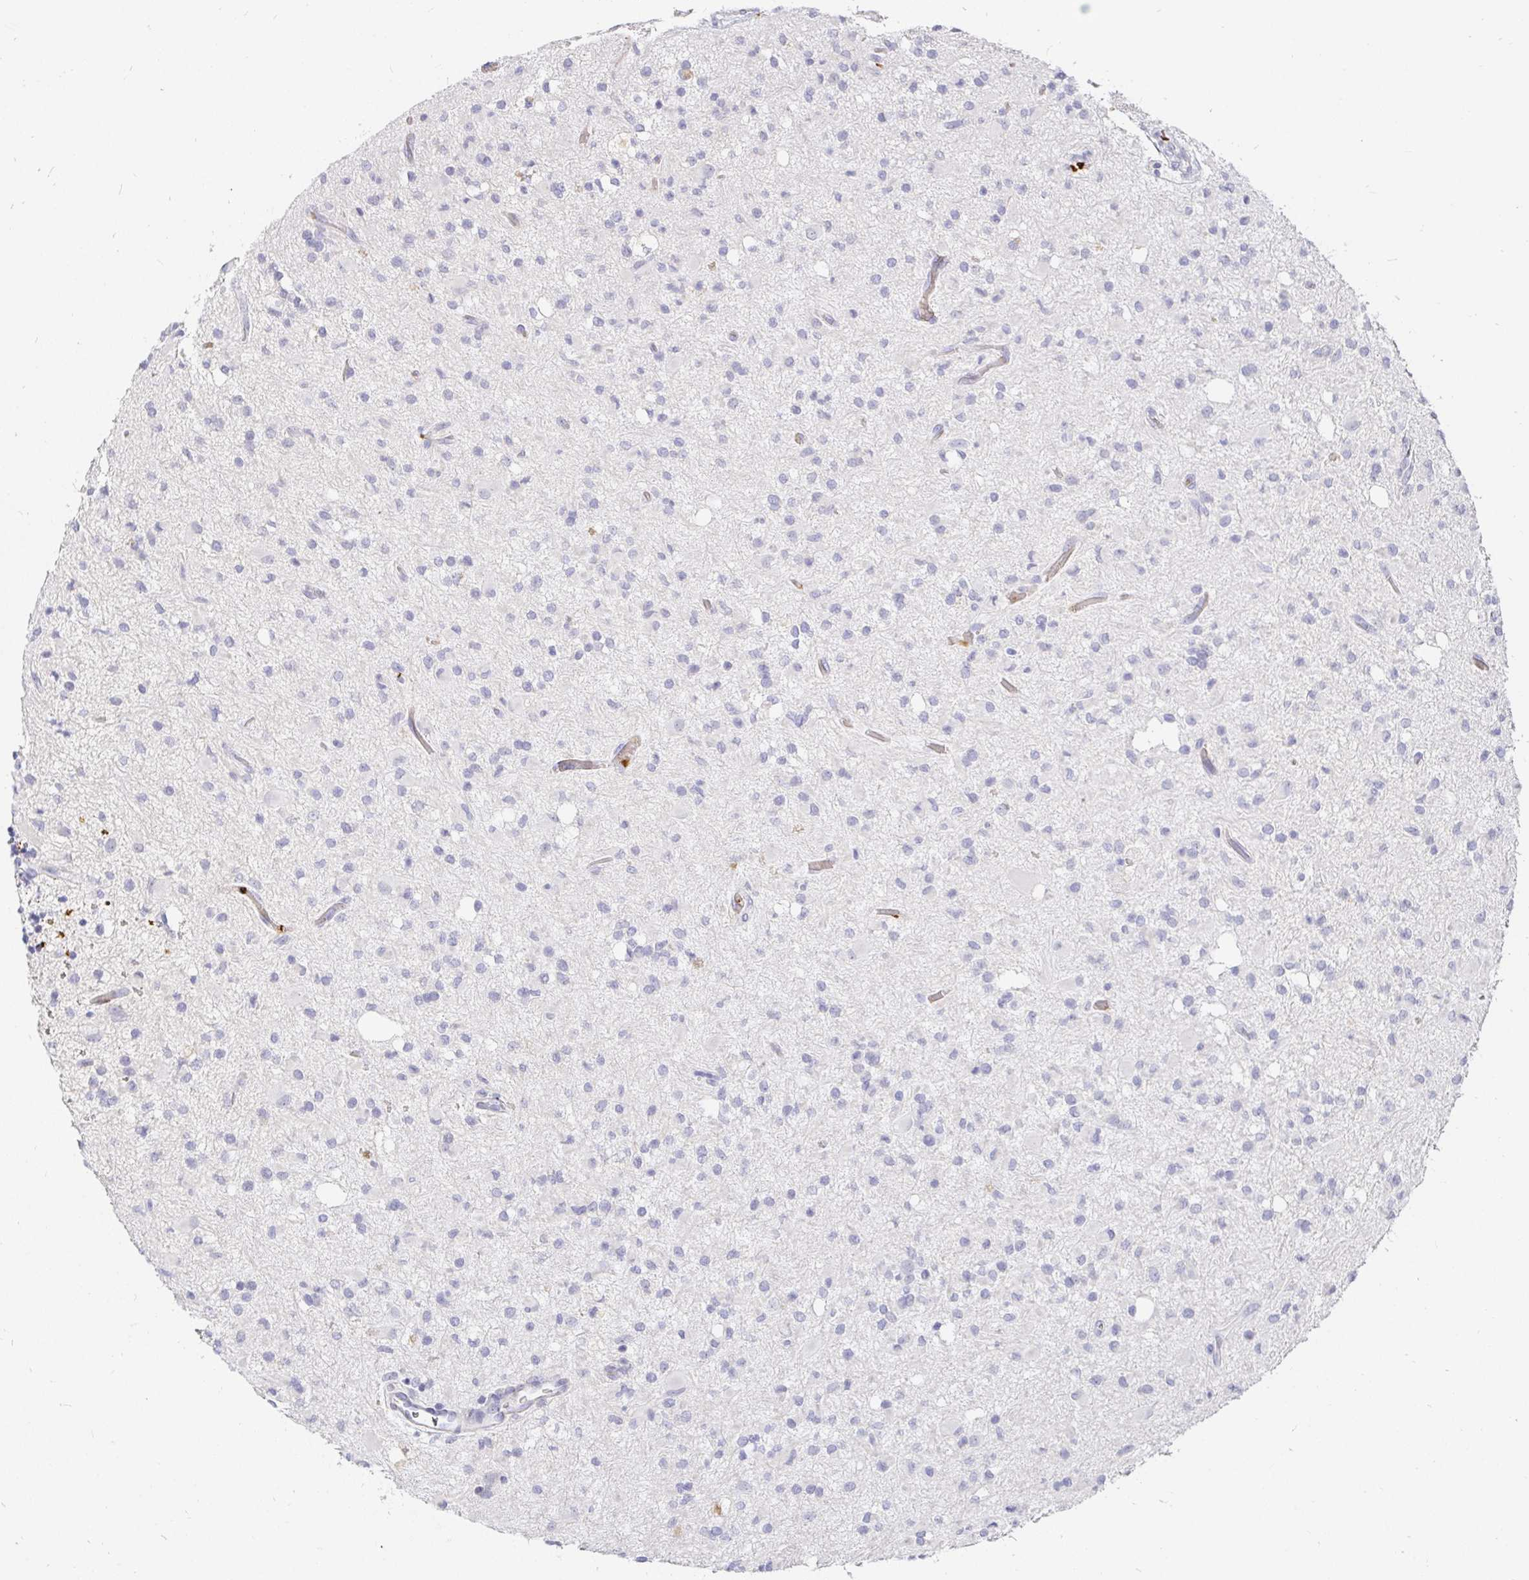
{"staining": {"intensity": "negative", "quantity": "none", "location": "none"}, "tissue": "glioma", "cell_type": "Tumor cells", "image_type": "cancer", "snomed": [{"axis": "morphology", "description": "Glioma, malignant, Low grade"}, {"axis": "topography", "description": "Brain"}], "caption": "Malignant glioma (low-grade) stained for a protein using IHC shows no positivity tumor cells.", "gene": "FGF21", "patient": {"sex": "female", "age": 33}}